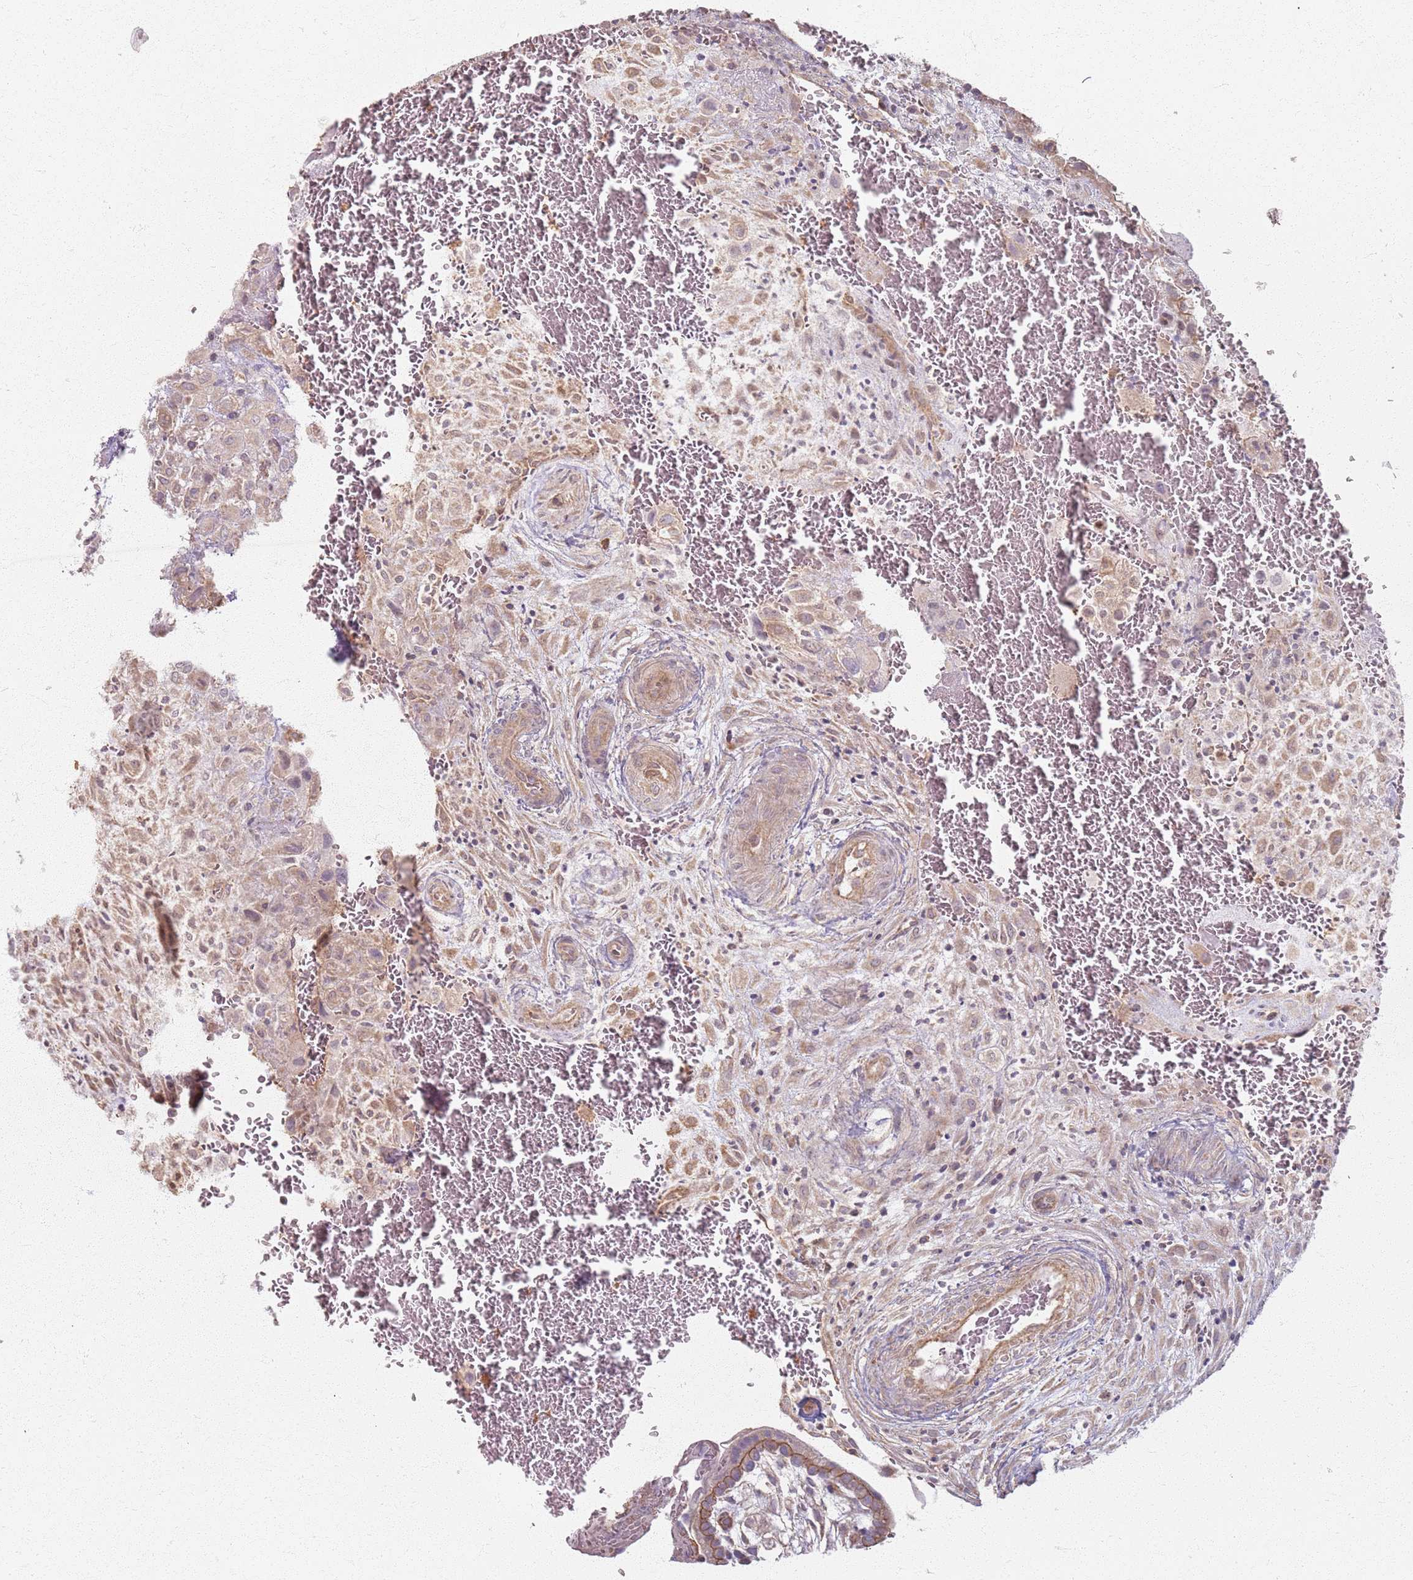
{"staining": {"intensity": "weak", "quantity": ">75%", "location": "cytoplasmic/membranous"}, "tissue": "placenta", "cell_type": "Decidual cells", "image_type": "normal", "snomed": [{"axis": "morphology", "description": "Normal tissue, NOS"}, {"axis": "topography", "description": "Placenta"}], "caption": "Benign placenta reveals weak cytoplasmic/membranous expression in about >75% of decidual cells, visualized by immunohistochemistry. The protein is stained brown, and the nuclei are stained in blue (DAB IHC with brightfield microscopy, high magnification).", "gene": "KCNA5", "patient": {"sex": "female", "age": 35}}